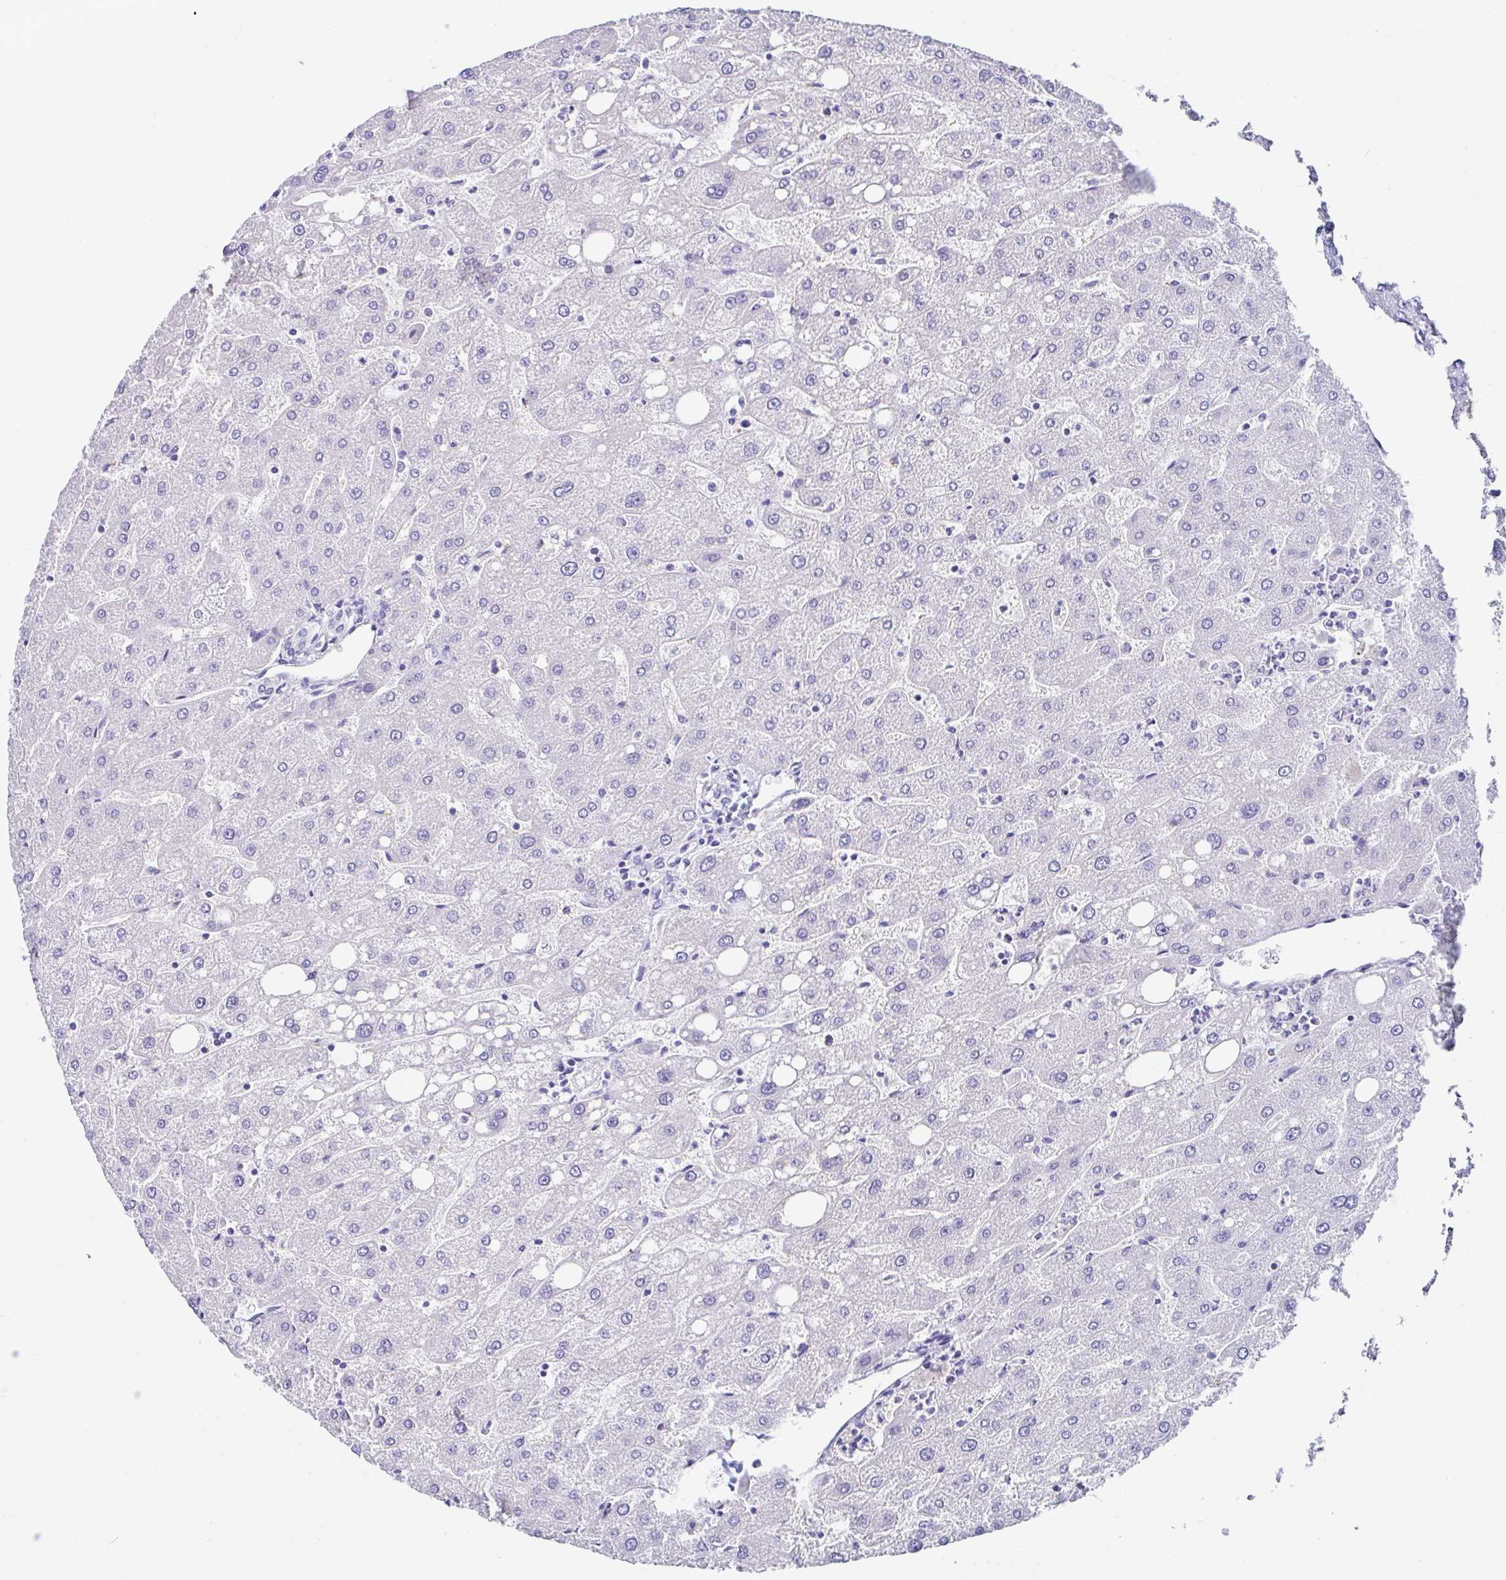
{"staining": {"intensity": "negative", "quantity": "none", "location": "none"}, "tissue": "liver", "cell_type": "Cholangiocytes", "image_type": "normal", "snomed": [{"axis": "morphology", "description": "Normal tissue, NOS"}, {"axis": "topography", "description": "Liver"}], "caption": "The immunohistochemistry histopathology image has no significant staining in cholangiocytes of liver.", "gene": "TMPRSS11E", "patient": {"sex": "male", "age": 67}}